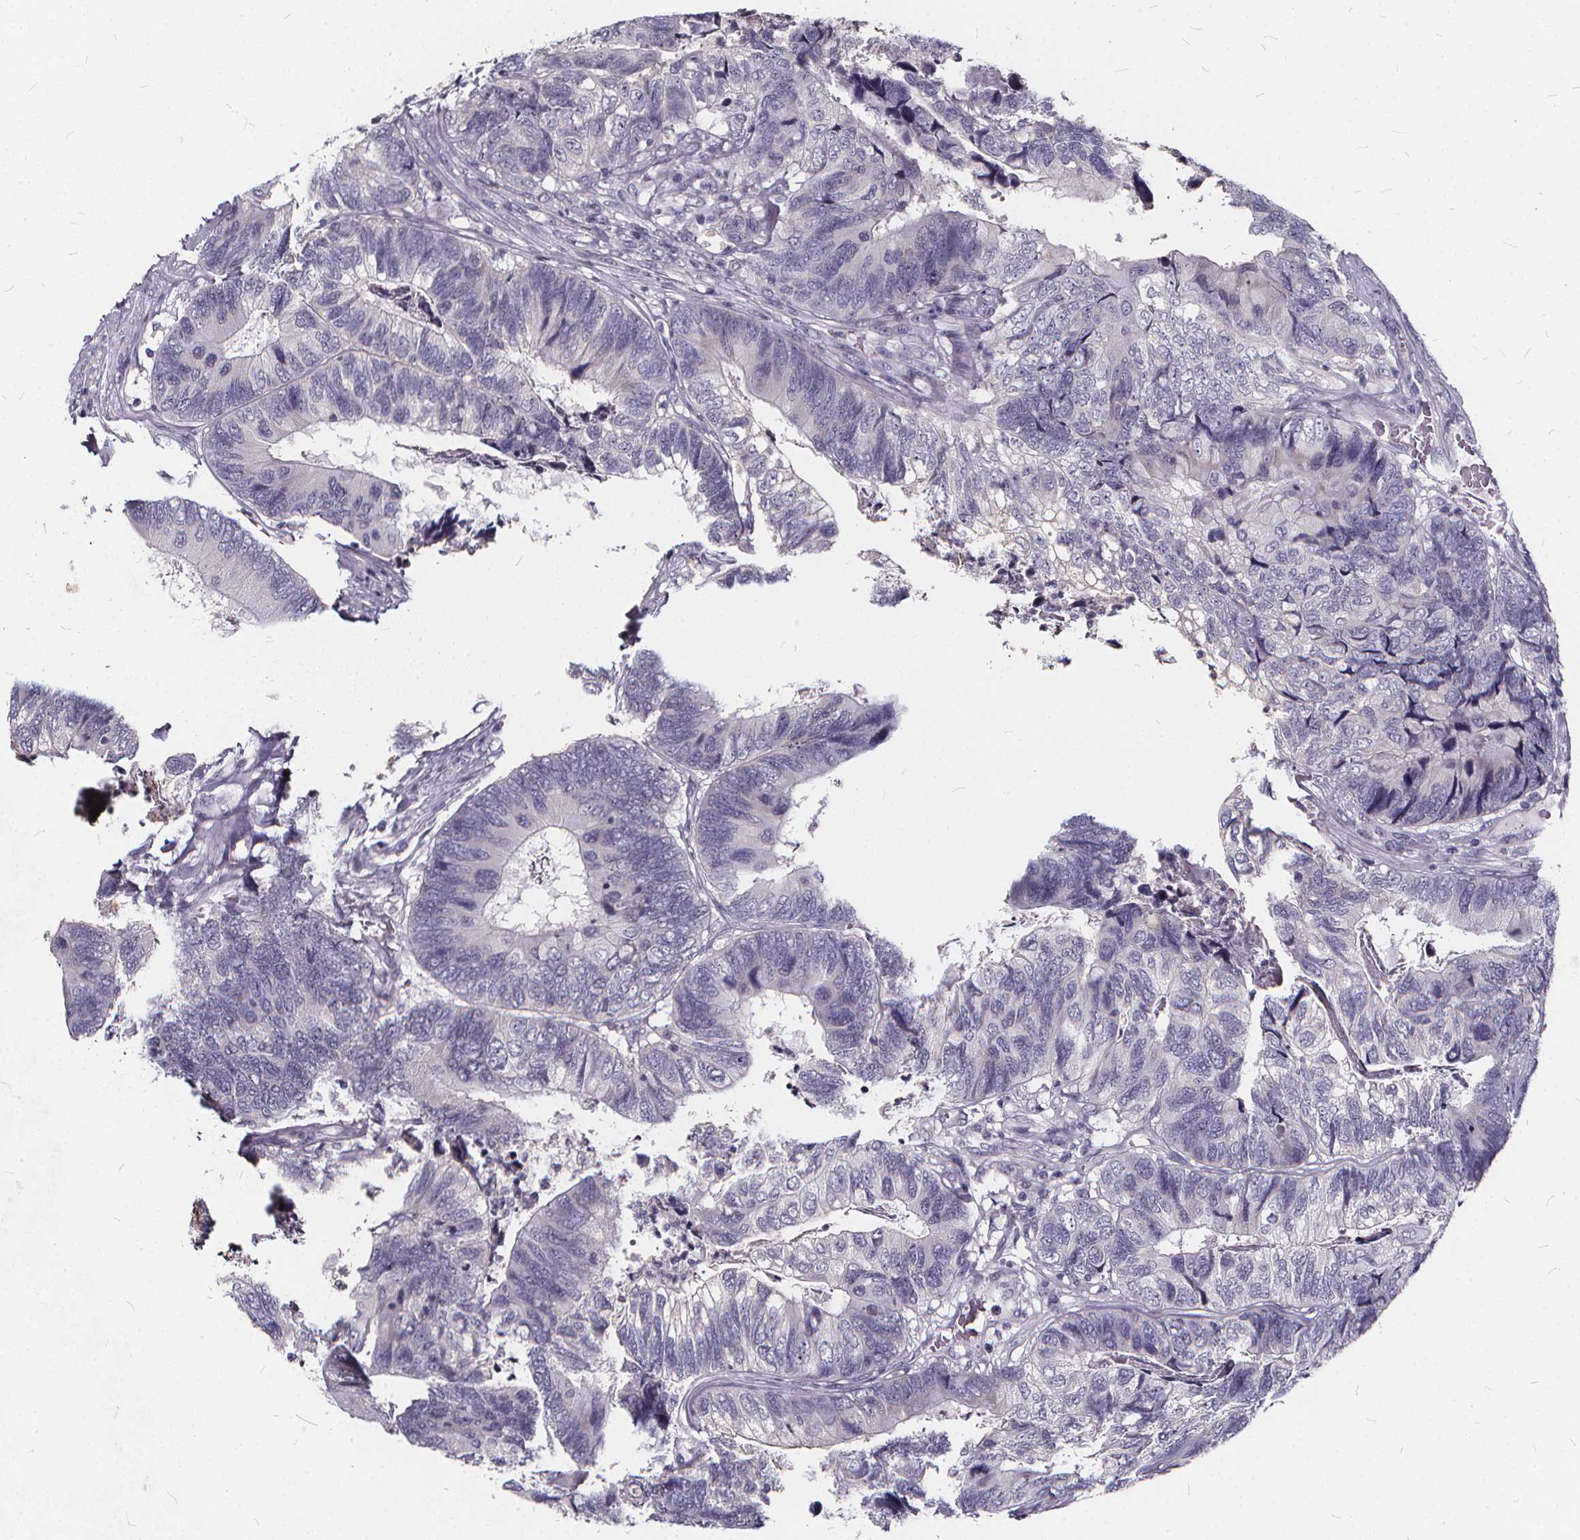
{"staining": {"intensity": "negative", "quantity": "none", "location": "none"}, "tissue": "colorectal cancer", "cell_type": "Tumor cells", "image_type": "cancer", "snomed": [{"axis": "morphology", "description": "Adenocarcinoma, NOS"}, {"axis": "topography", "description": "Colon"}], "caption": "Histopathology image shows no protein positivity in tumor cells of colorectal adenocarcinoma tissue.", "gene": "SPEF2", "patient": {"sex": "female", "age": 67}}